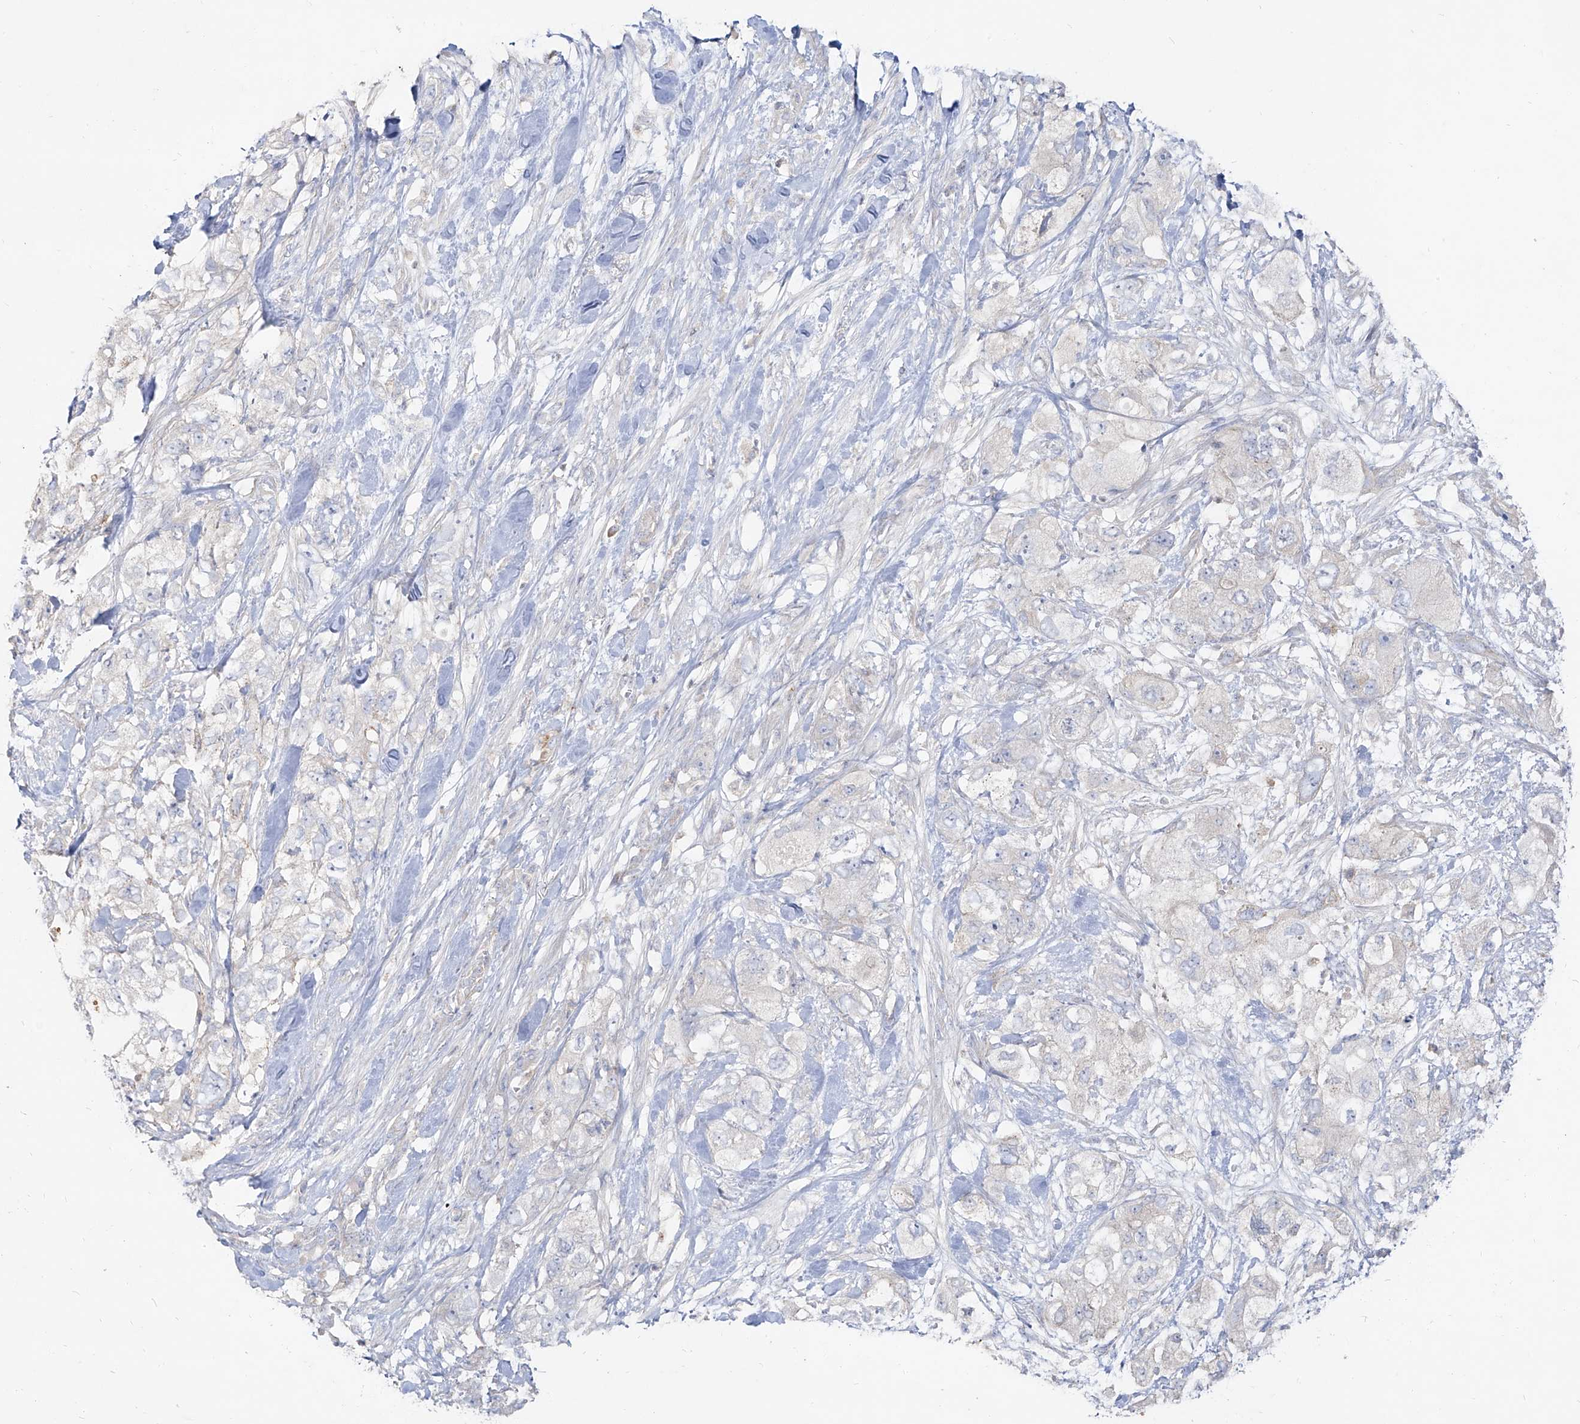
{"staining": {"intensity": "negative", "quantity": "none", "location": "none"}, "tissue": "pancreatic cancer", "cell_type": "Tumor cells", "image_type": "cancer", "snomed": [{"axis": "morphology", "description": "Adenocarcinoma, NOS"}, {"axis": "topography", "description": "Pancreas"}], "caption": "Histopathology image shows no significant protein staining in tumor cells of adenocarcinoma (pancreatic). (DAB (3,3'-diaminobenzidine) IHC visualized using brightfield microscopy, high magnification).", "gene": "RBFOX3", "patient": {"sex": "female", "age": 73}}